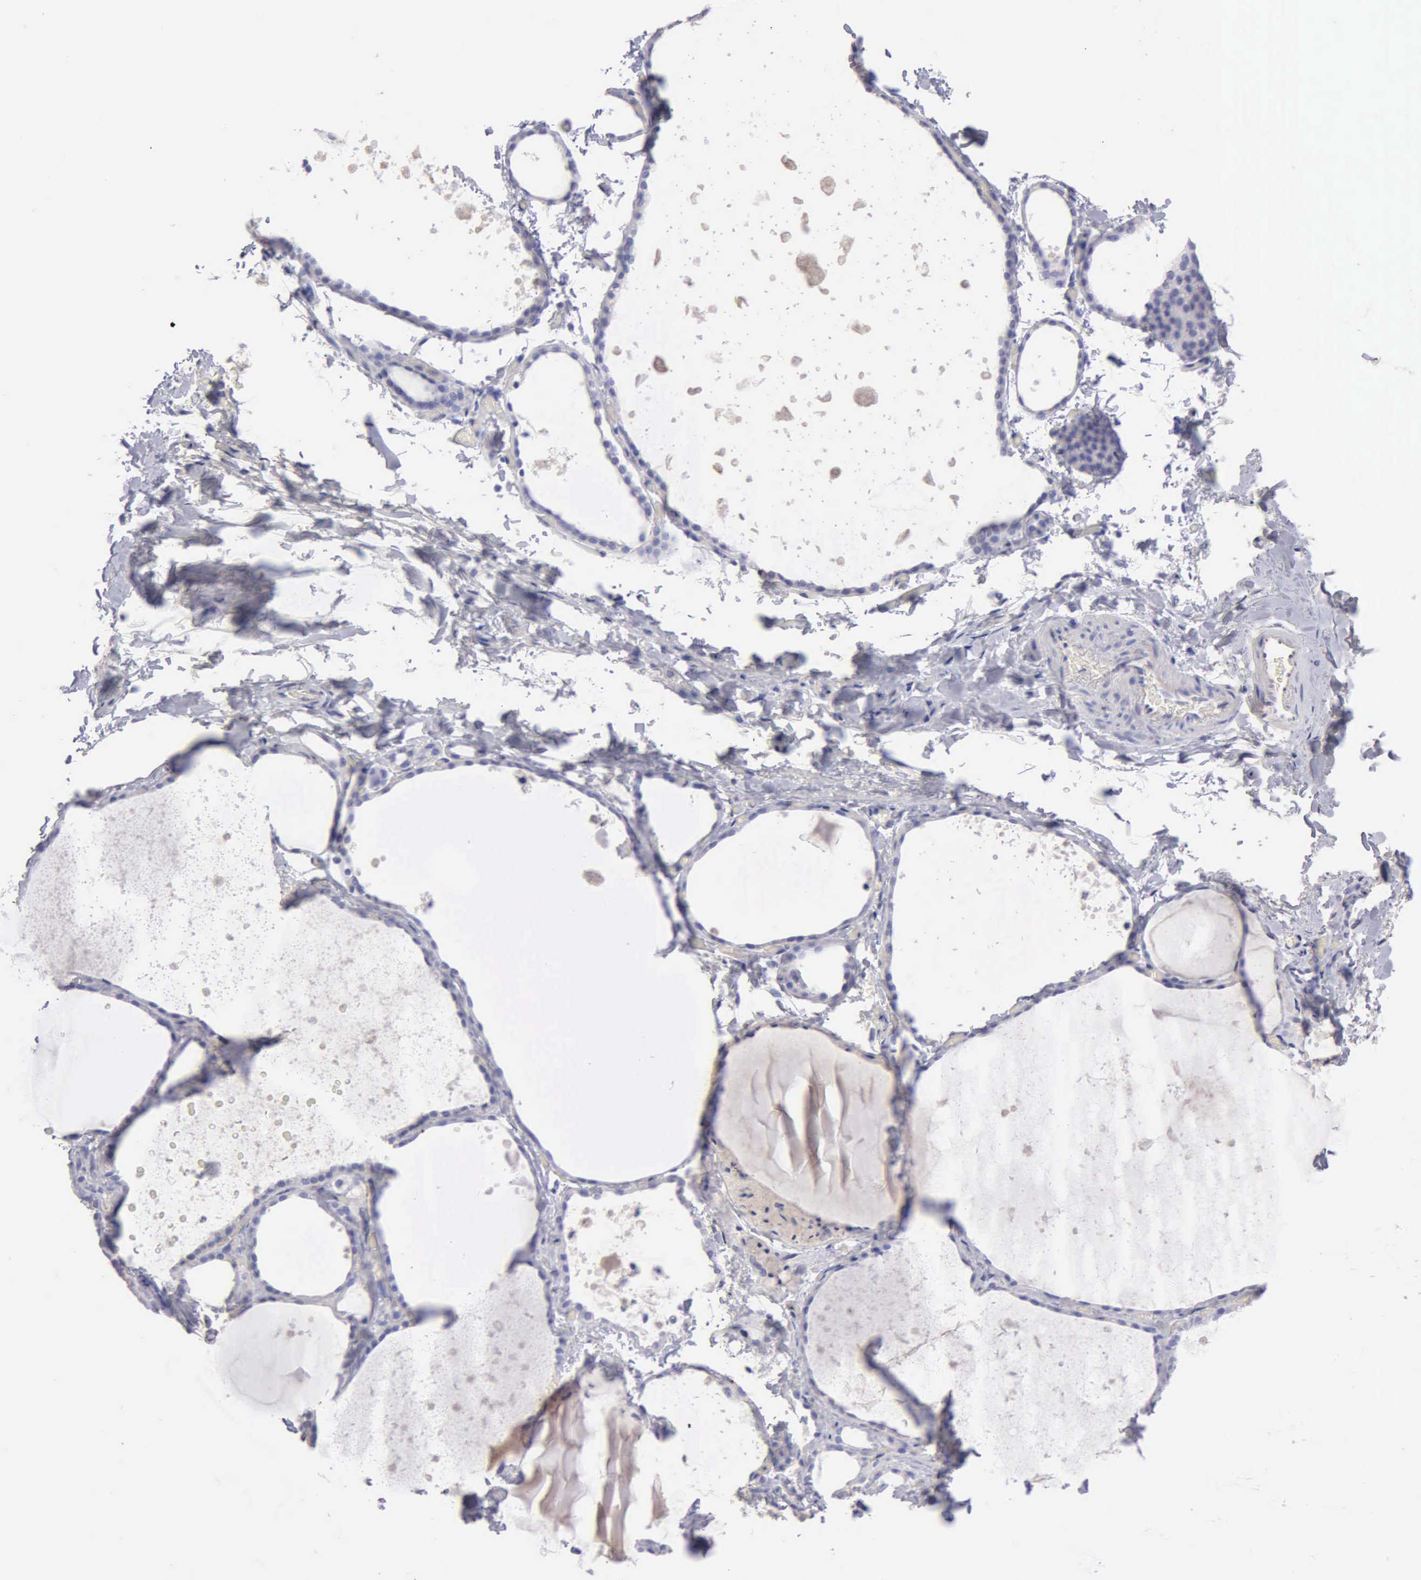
{"staining": {"intensity": "negative", "quantity": "none", "location": "none"}, "tissue": "thyroid gland", "cell_type": "Glandular cells", "image_type": "normal", "snomed": [{"axis": "morphology", "description": "Normal tissue, NOS"}, {"axis": "topography", "description": "Thyroid gland"}], "caption": "Immunohistochemistry of unremarkable human thyroid gland reveals no positivity in glandular cells. Nuclei are stained in blue.", "gene": "APP", "patient": {"sex": "male", "age": 76}}